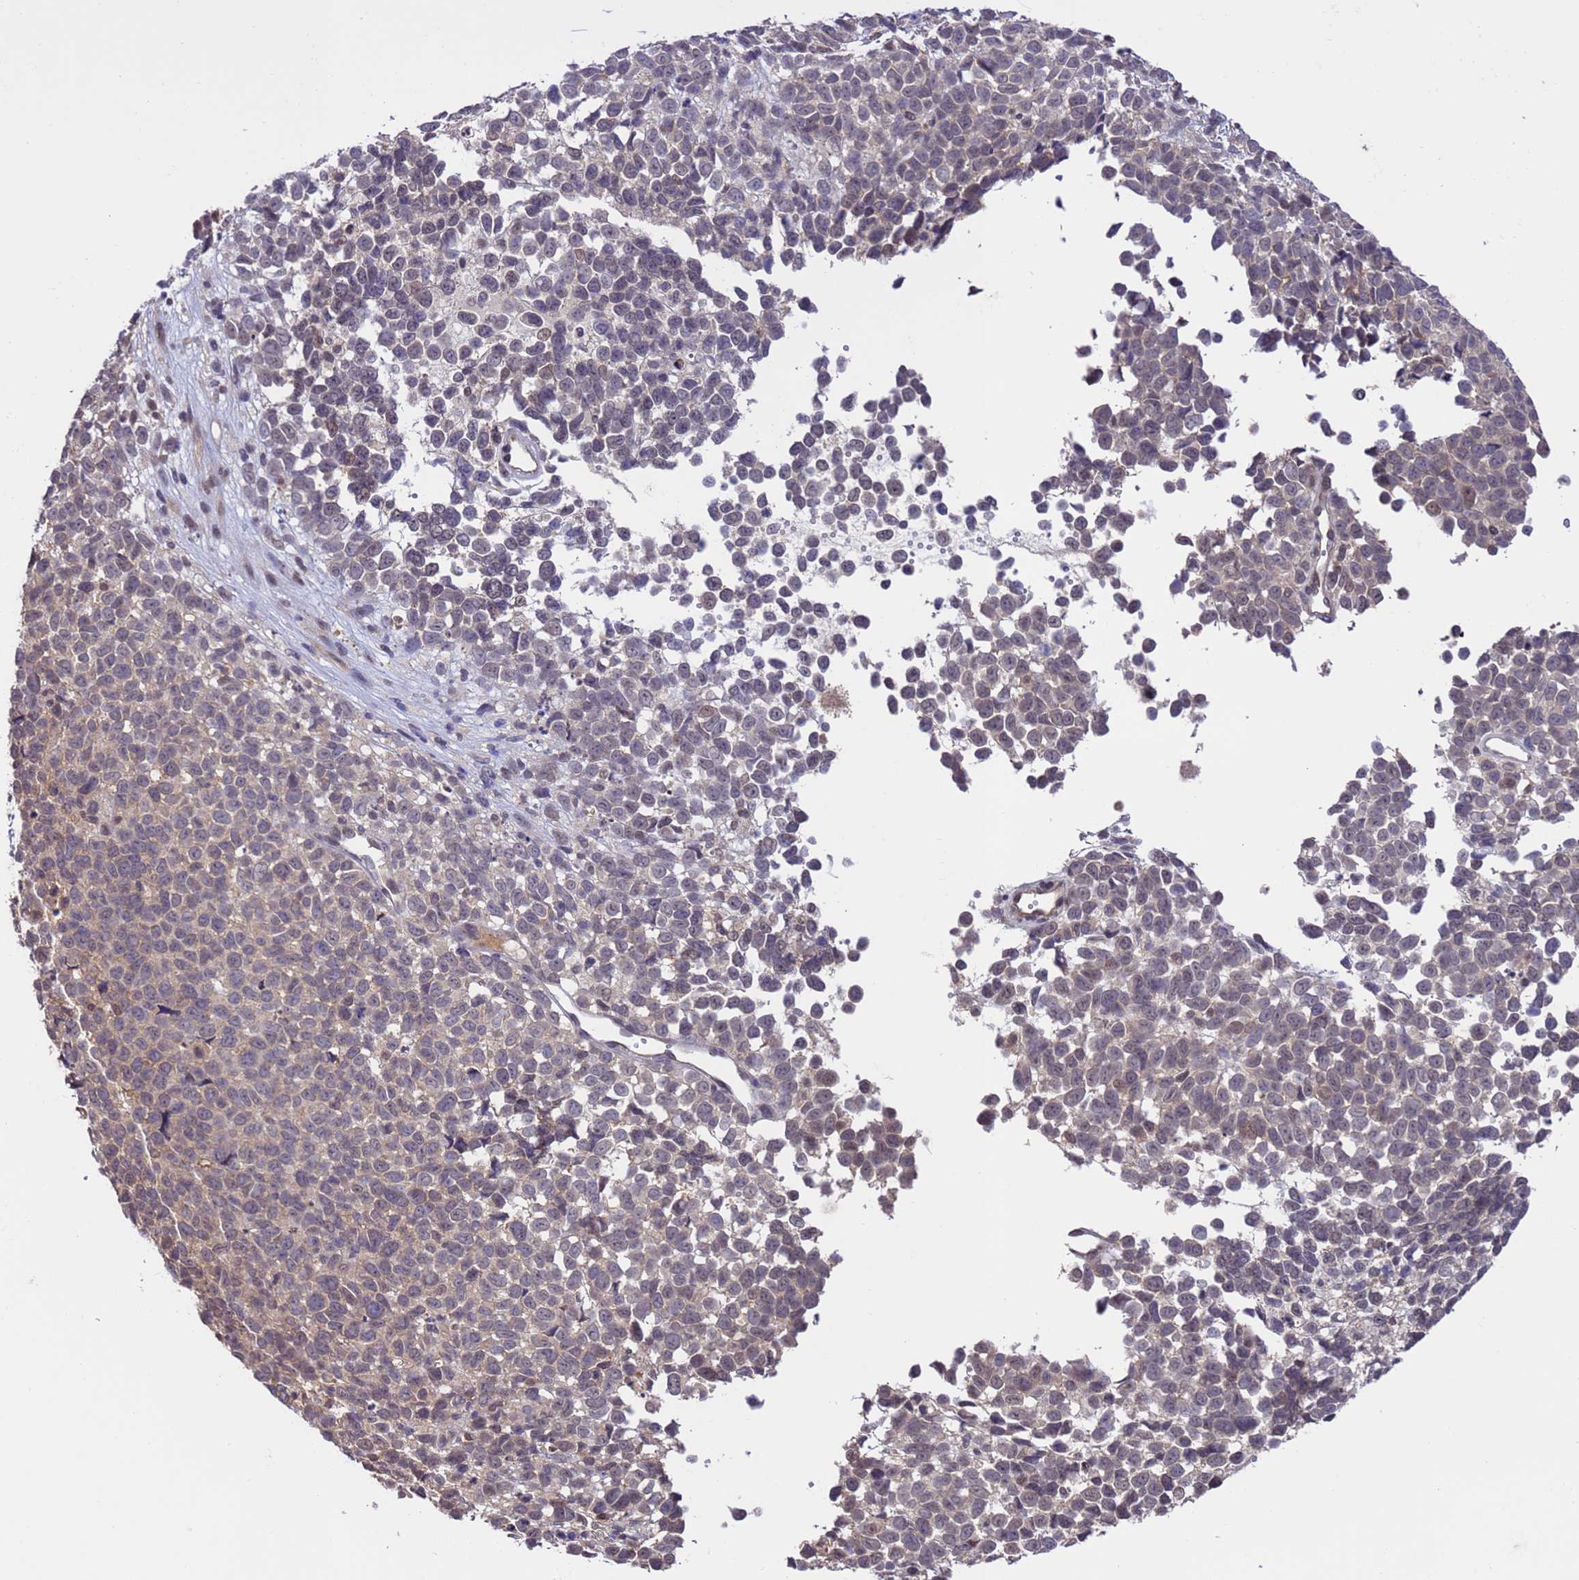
{"staining": {"intensity": "weak", "quantity": "25%-75%", "location": "nuclear"}, "tissue": "melanoma", "cell_type": "Tumor cells", "image_type": "cancer", "snomed": [{"axis": "morphology", "description": "Malignant melanoma, NOS"}, {"axis": "topography", "description": "Nose, NOS"}], "caption": "Immunohistochemical staining of melanoma reveals low levels of weak nuclear protein expression in about 25%-75% of tumor cells. (DAB IHC, brown staining for protein, blue staining for nuclei).", "gene": "ZFP69B", "patient": {"sex": "female", "age": 48}}